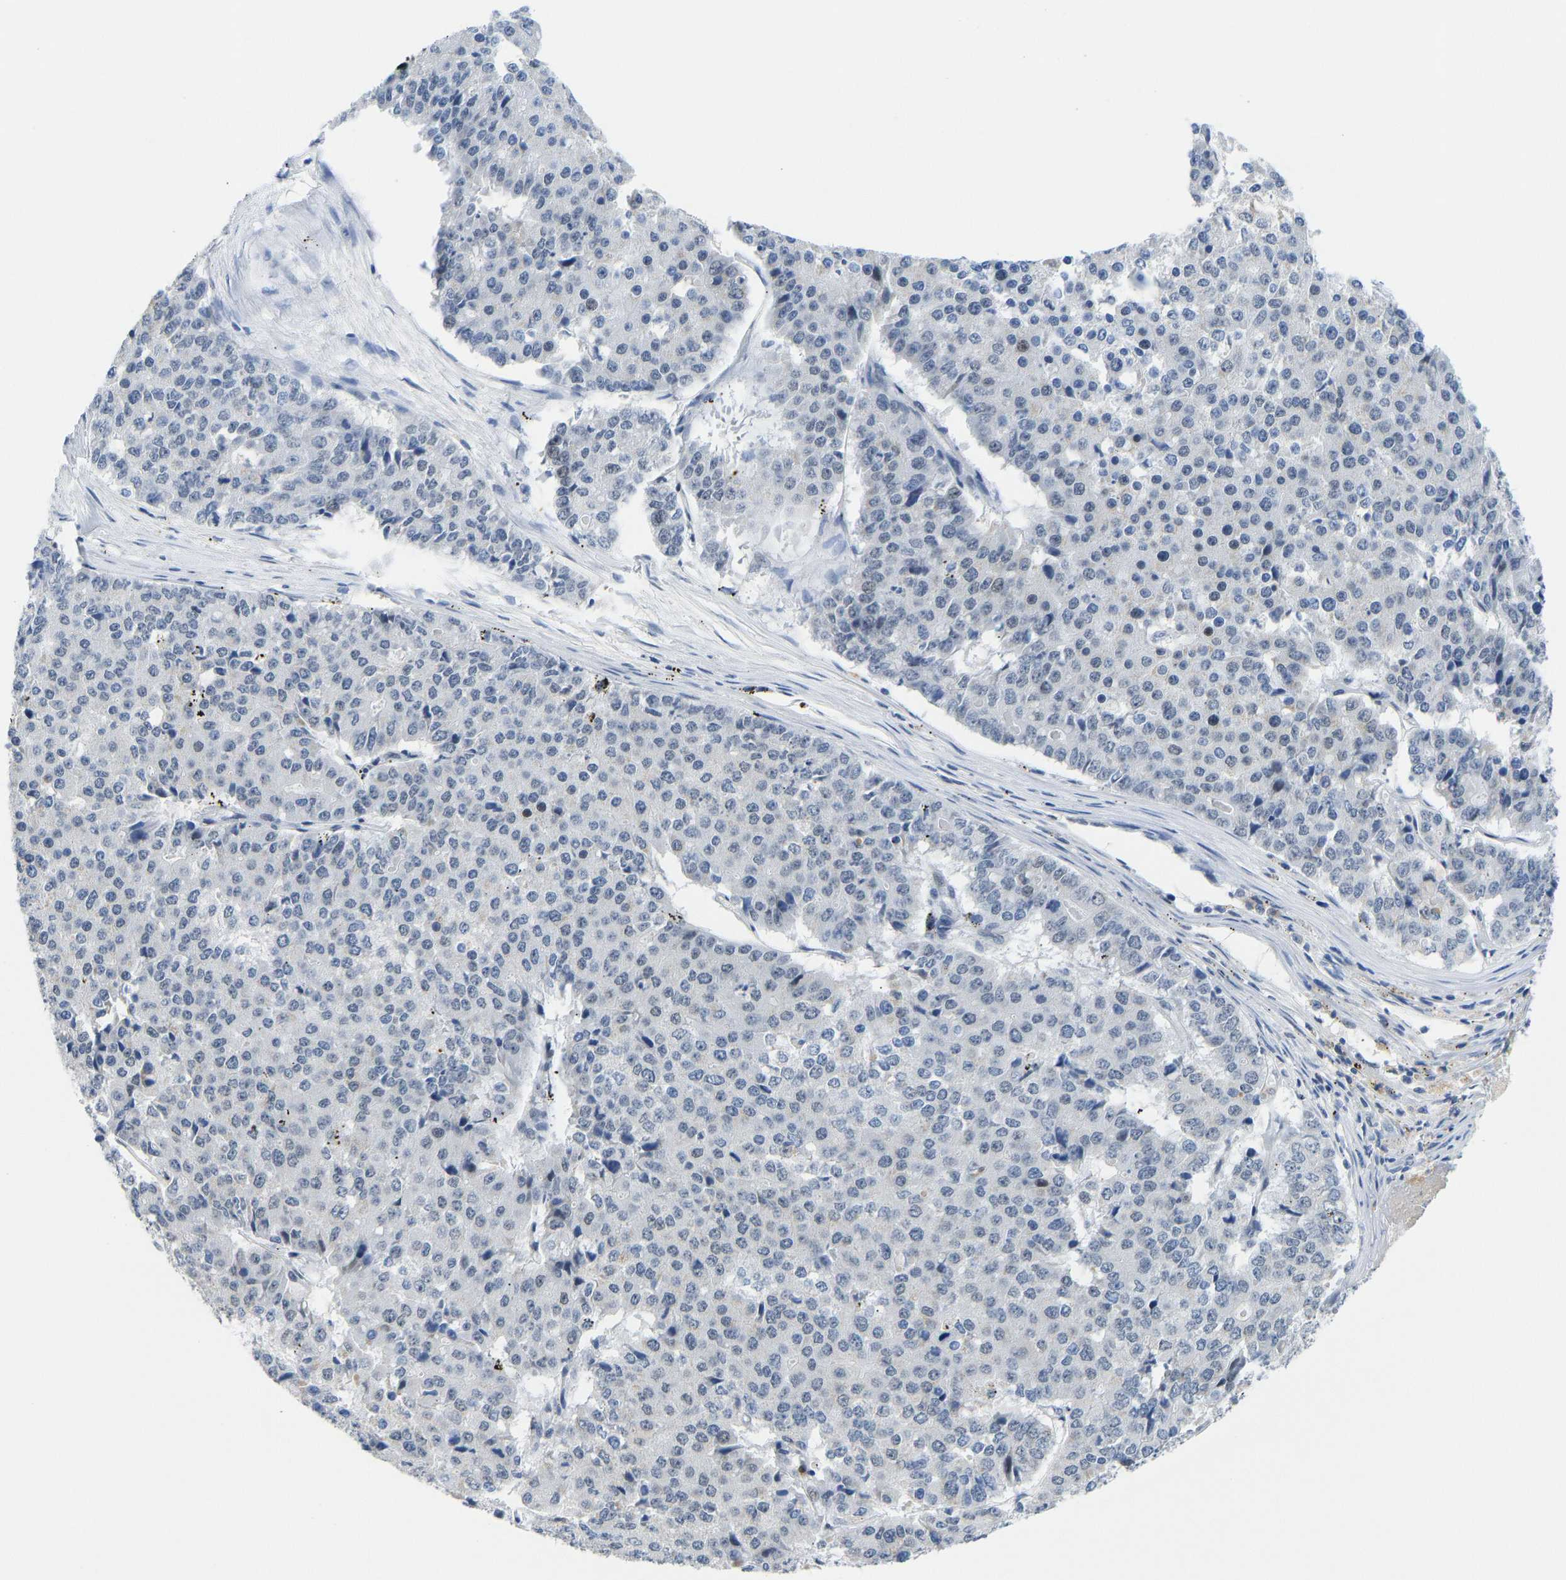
{"staining": {"intensity": "negative", "quantity": "none", "location": "none"}, "tissue": "pancreatic cancer", "cell_type": "Tumor cells", "image_type": "cancer", "snomed": [{"axis": "morphology", "description": "Adenocarcinoma, NOS"}, {"axis": "topography", "description": "Pancreas"}], "caption": "Human pancreatic cancer (adenocarcinoma) stained for a protein using immunohistochemistry (IHC) exhibits no staining in tumor cells.", "gene": "TXNDC2", "patient": {"sex": "male", "age": 50}}